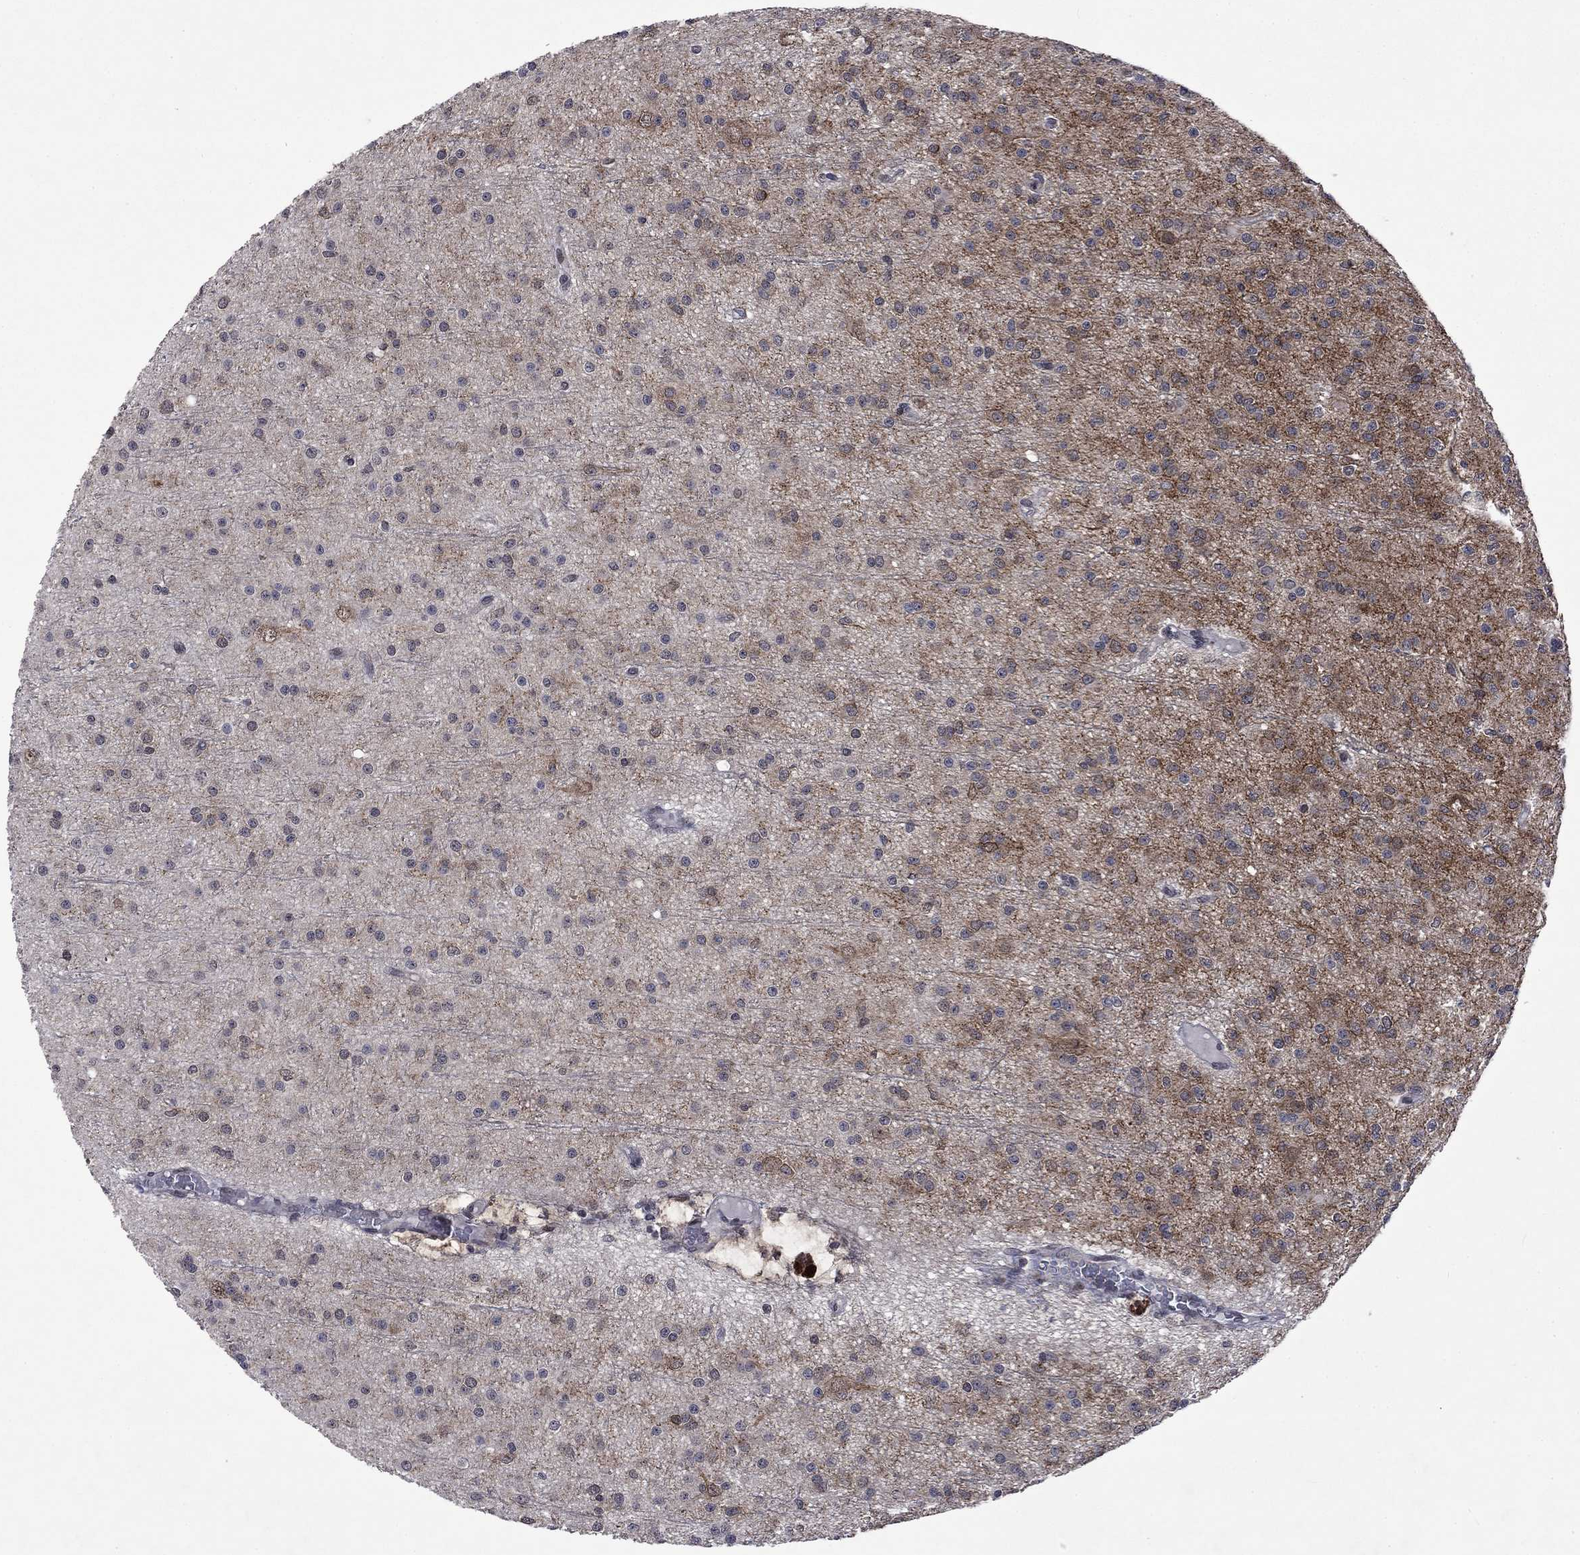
{"staining": {"intensity": "negative", "quantity": "none", "location": "none"}, "tissue": "glioma", "cell_type": "Tumor cells", "image_type": "cancer", "snomed": [{"axis": "morphology", "description": "Glioma, malignant, Low grade"}, {"axis": "topography", "description": "Brain"}], "caption": "DAB (3,3'-diaminobenzidine) immunohistochemical staining of glioma shows no significant positivity in tumor cells.", "gene": "PPP1R9A", "patient": {"sex": "male", "age": 27}}